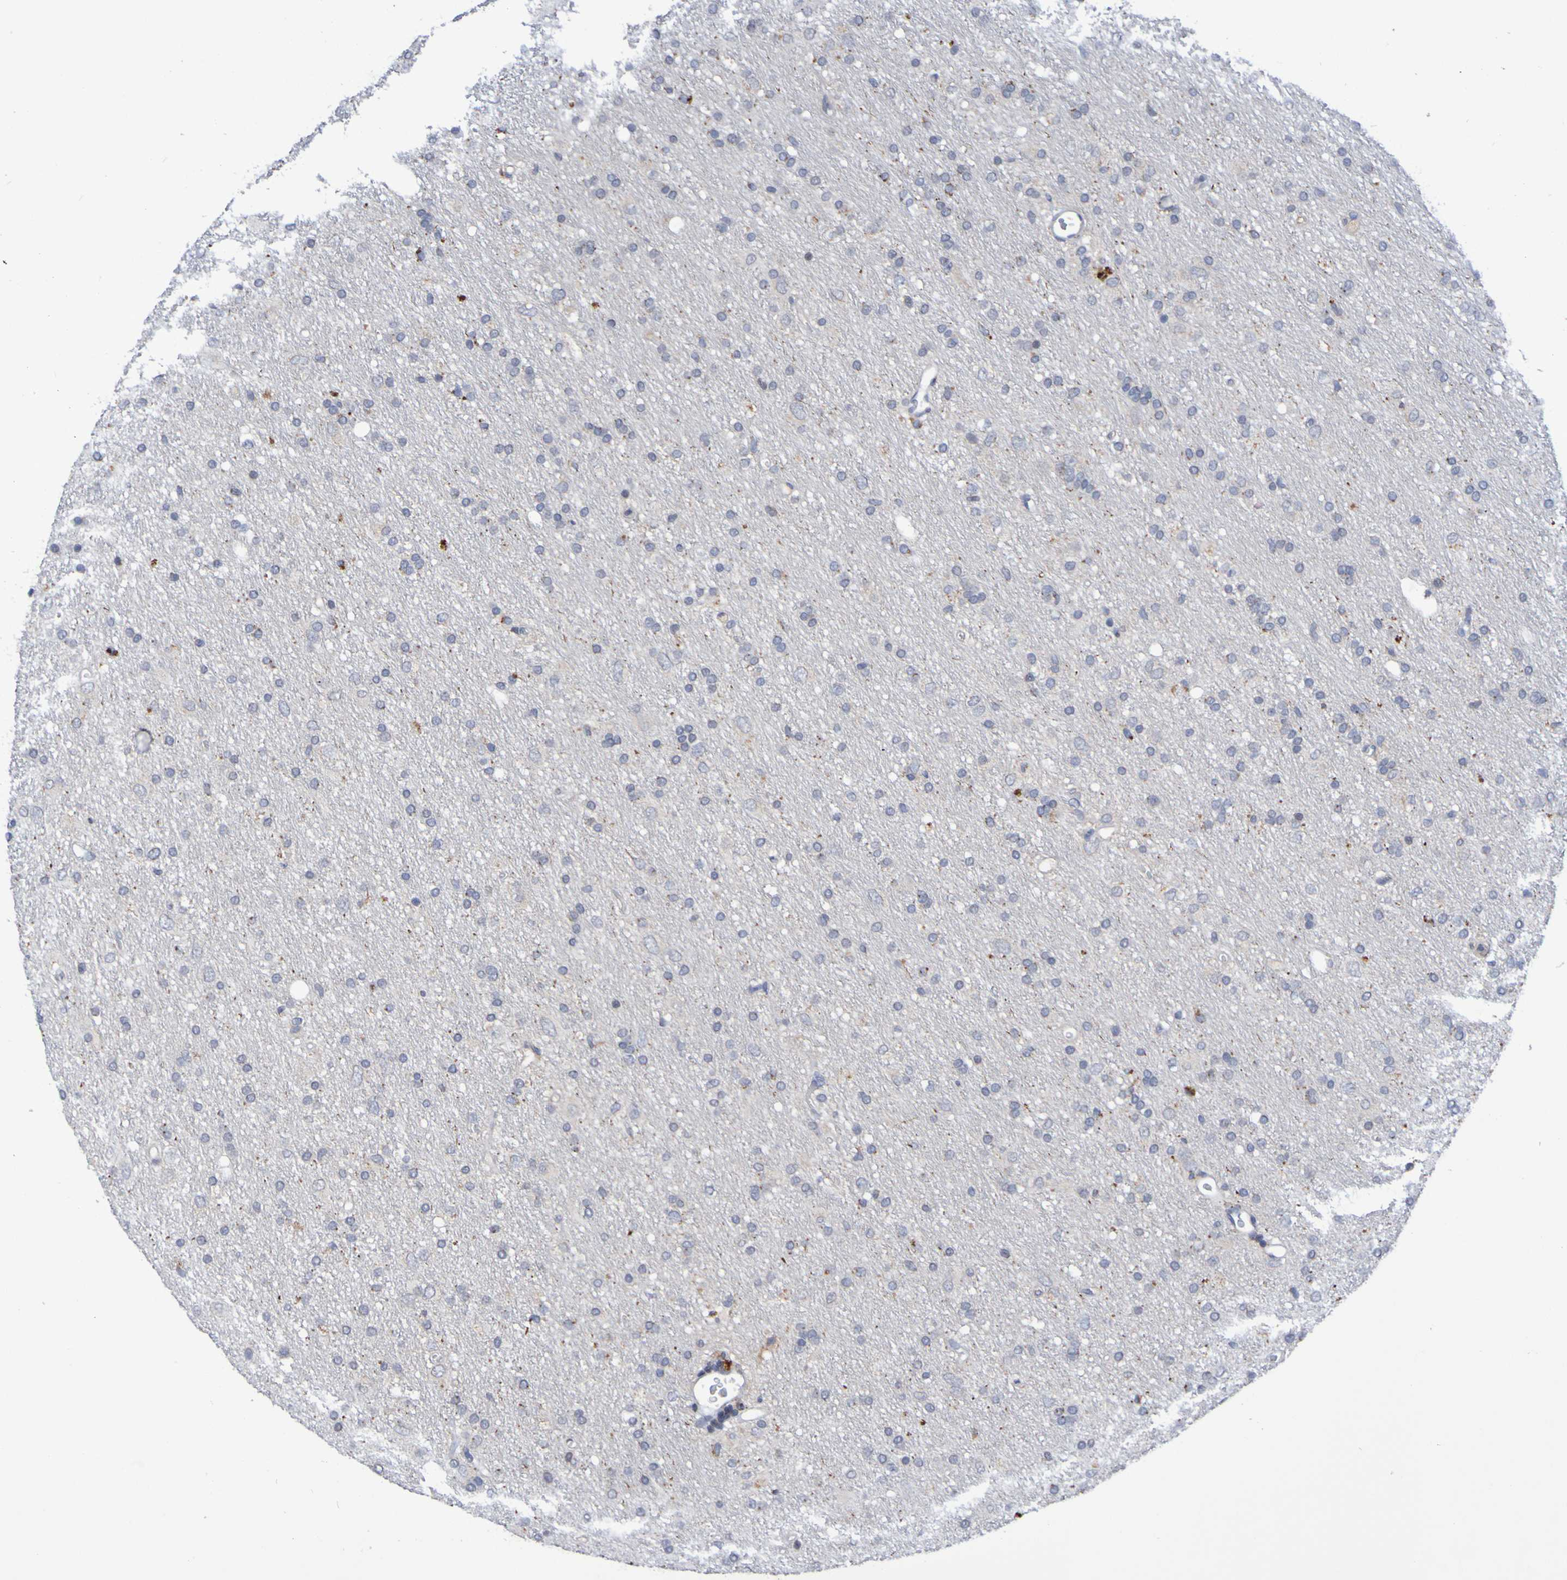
{"staining": {"intensity": "negative", "quantity": "none", "location": "none"}, "tissue": "glioma", "cell_type": "Tumor cells", "image_type": "cancer", "snomed": [{"axis": "morphology", "description": "Glioma, malignant, Low grade"}, {"axis": "topography", "description": "Brain"}], "caption": "Human glioma stained for a protein using immunohistochemistry (IHC) shows no expression in tumor cells.", "gene": "PTP4A2", "patient": {"sex": "male", "age": 77}}